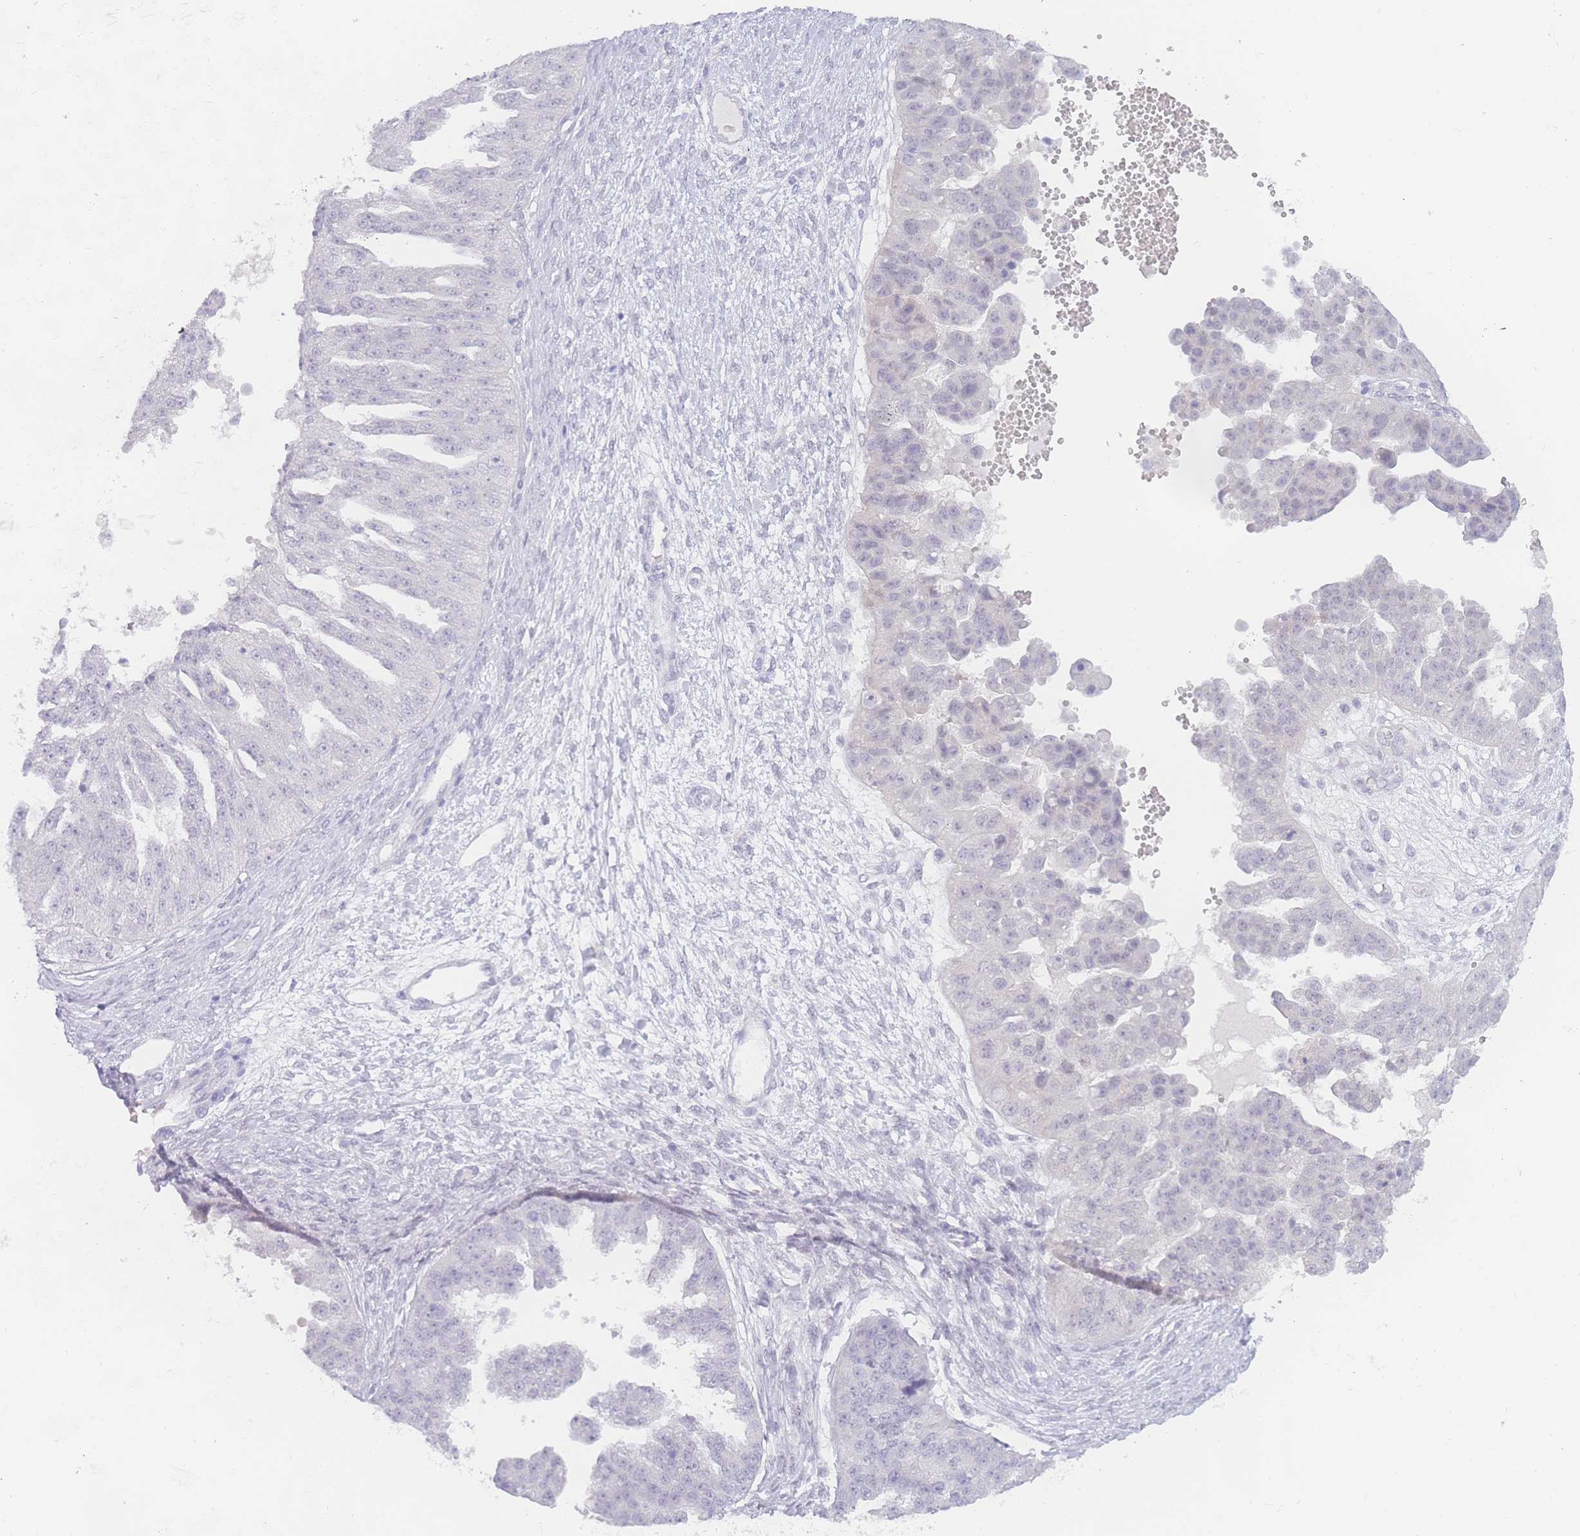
{"staining": {"intensity": "negative", "quantity": "none", "location": "none"}, "tissue": "ovarian cancer", "cell_type": "Tumor cells", "image_type": "cancer", "snomed": [{"axis": "morphology", "description": "Cystadenocarcinoma, serous, NOS"}, {"axis": "topography", "description": "Ovary"}], "caption": "Immunohistochemistry (IHC) of serous cystadenocarcinoma (ovarian) demonstrates no positivity in tumor cells.", "gene": "PRSS22", "patient": {"sex": "female", "age": 58}}